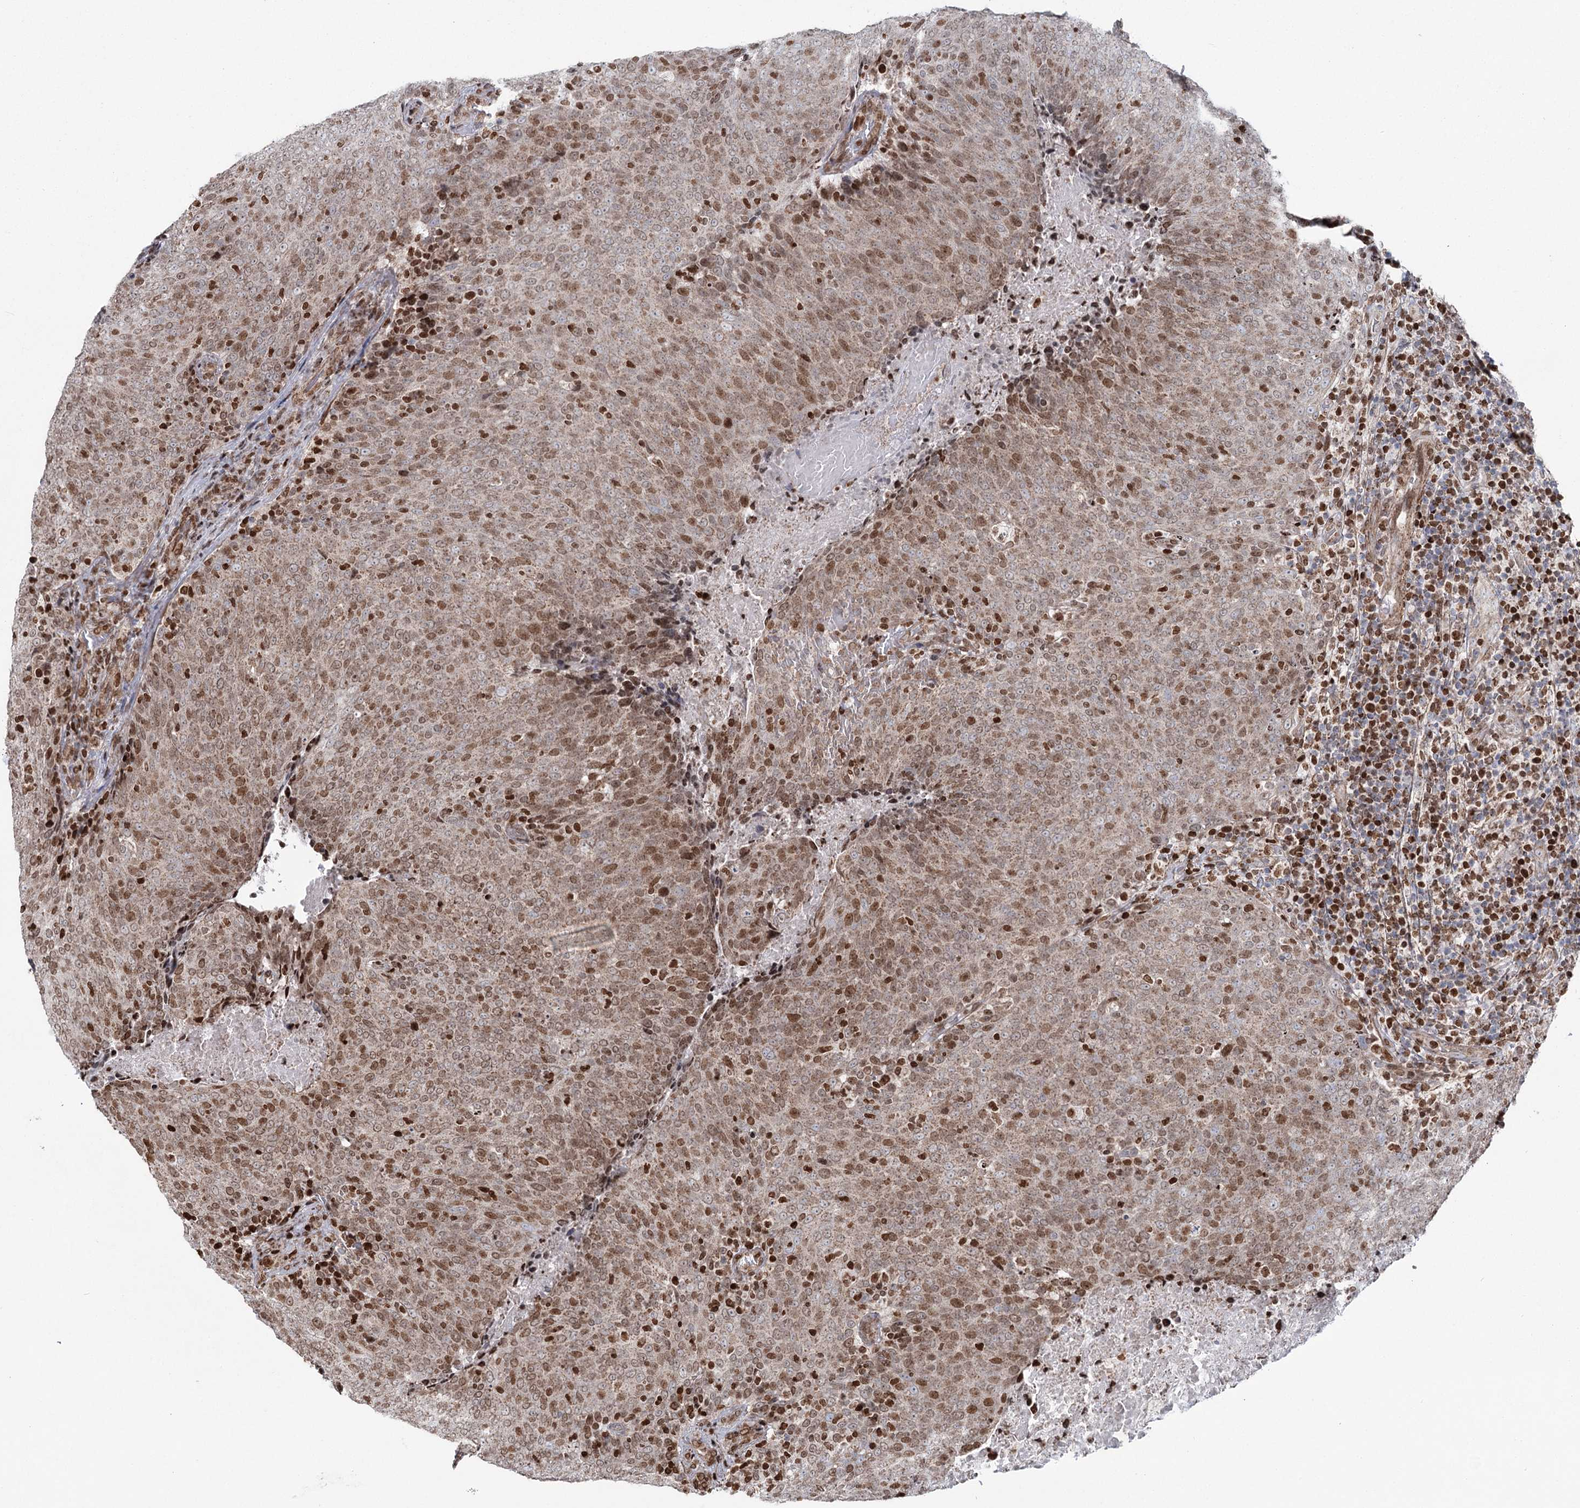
{"staining": {"intensity": "moderate", "quantity": ">75%", "location": "cytoplasmic/membranous,nuclear"}, "tissue": "head and neck cancer", "cell_type": "Tumor cells", "image_type": "cancer", "snomed": [{"axis": "morphology", "description": "Squamous cell carcinoma, NOS"}, {"axis": "morphology", "description": "Squamous cell carcinoma, metastatic, NOS"}, {"axis": "topography", "description": "Lymph node"}, {"axis": "topography", "description": "Head-Neck"}], "caption": "Squamous cell carcinoma (head and neck) stained with DAB (3,3'-diaminobenzidine) IHC exhibits medium levels of moderate cytoplasmic/membranous and nuclear positivity in approximately >75% of tumor cells.", "gene": "PDHX", "patient": {"sex": "male", "age": 62}}